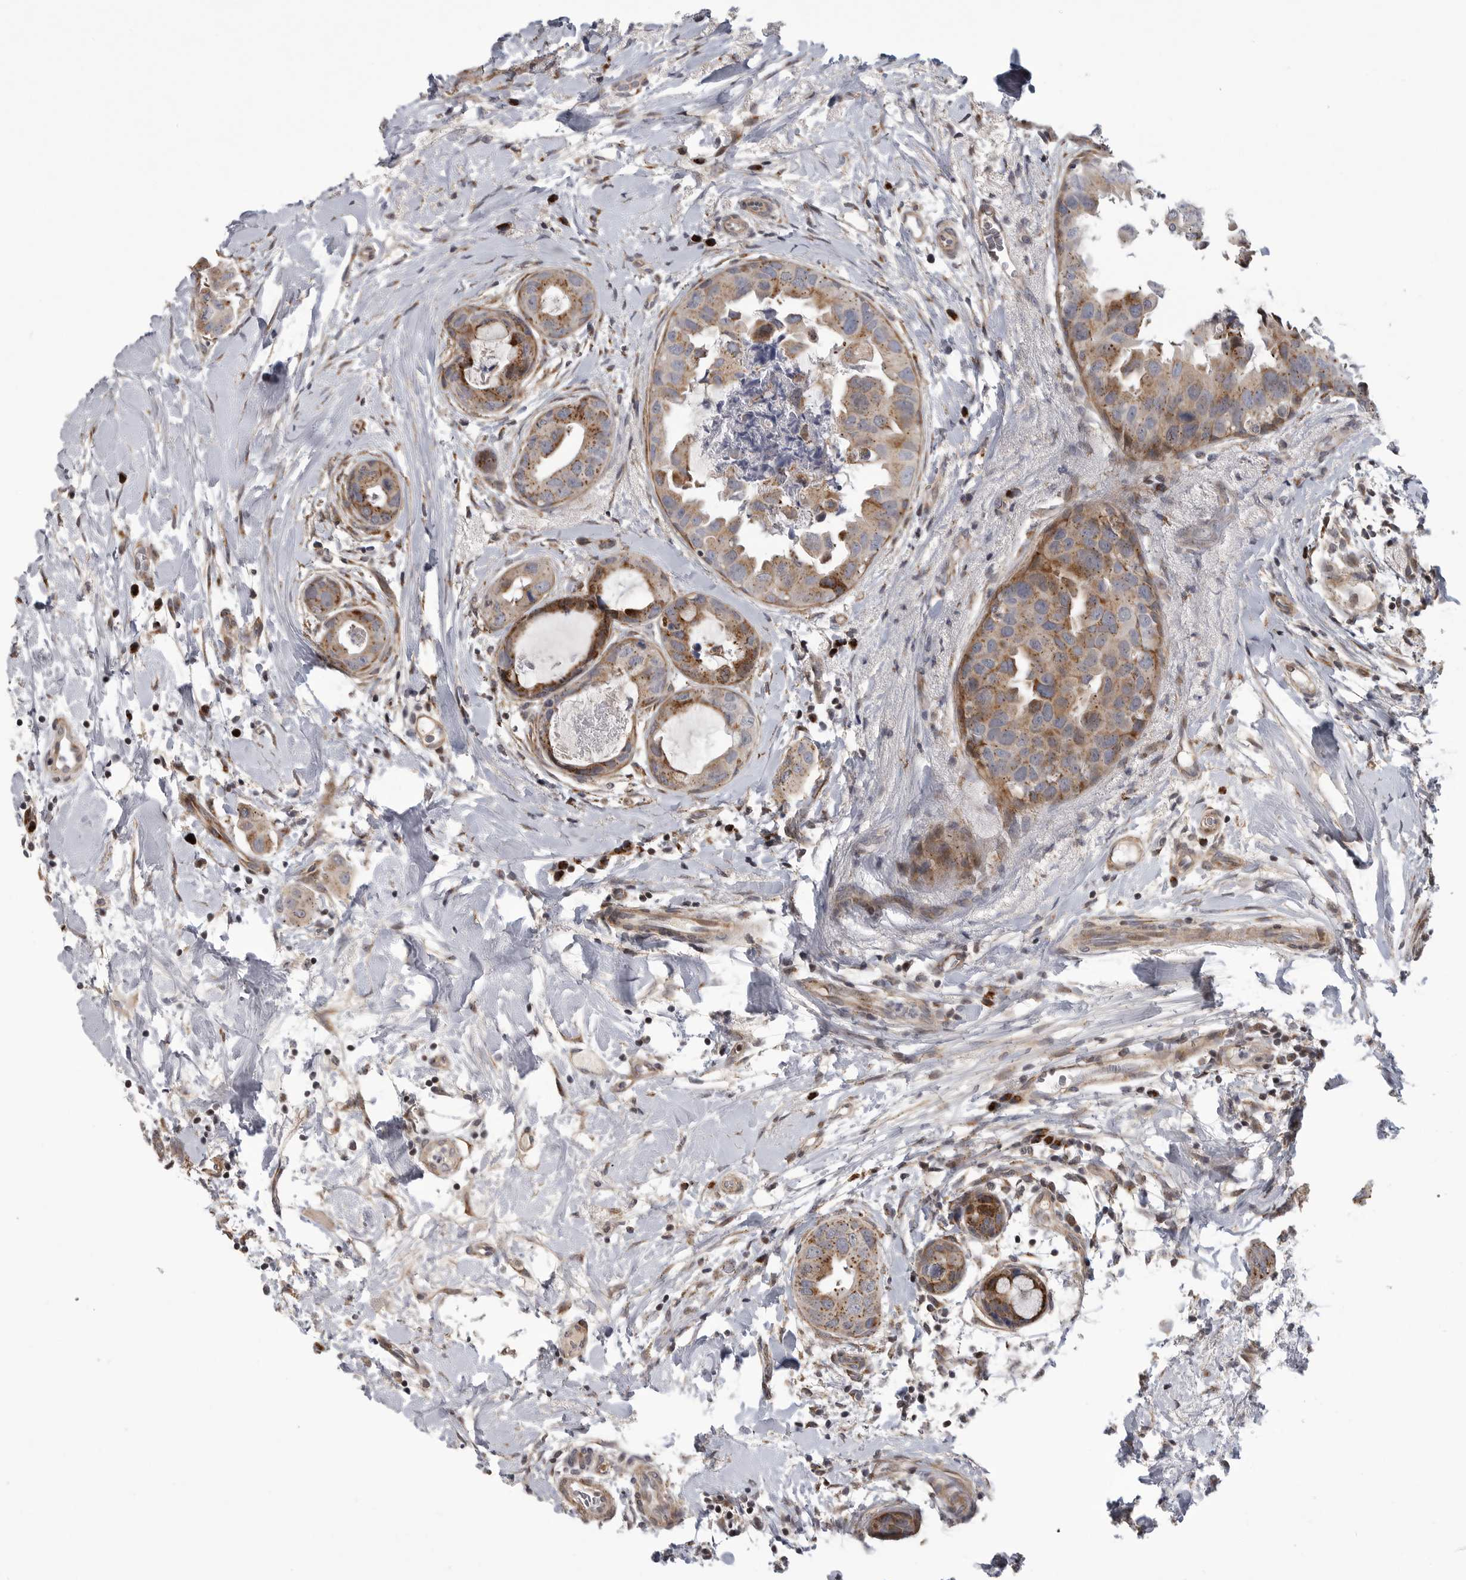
{"staining": {"intensity": "moderate", "quantity": ">75%", "location": "cytoplasmic/membranous"}, "tissue": "breast cancer", "cell_type": "Tumor cells", "image_type": "cancer", "snomed": [{"axis": "morphology", "description": "Duct carcinoma"}, {"axis": "topography", "description": "Breast"}], "caption": "Breast invasive ductal carcinoma tissue displays moderate cytoplasmic/membranous positivity in about >75% of tumor cells Using DAB (brown) and hematoxylin (blue) stains, captured at high magnification using brightfield microscopy.", "gene": "TMPRSS11F", "patient": {"sex": "female", "age": 40}}